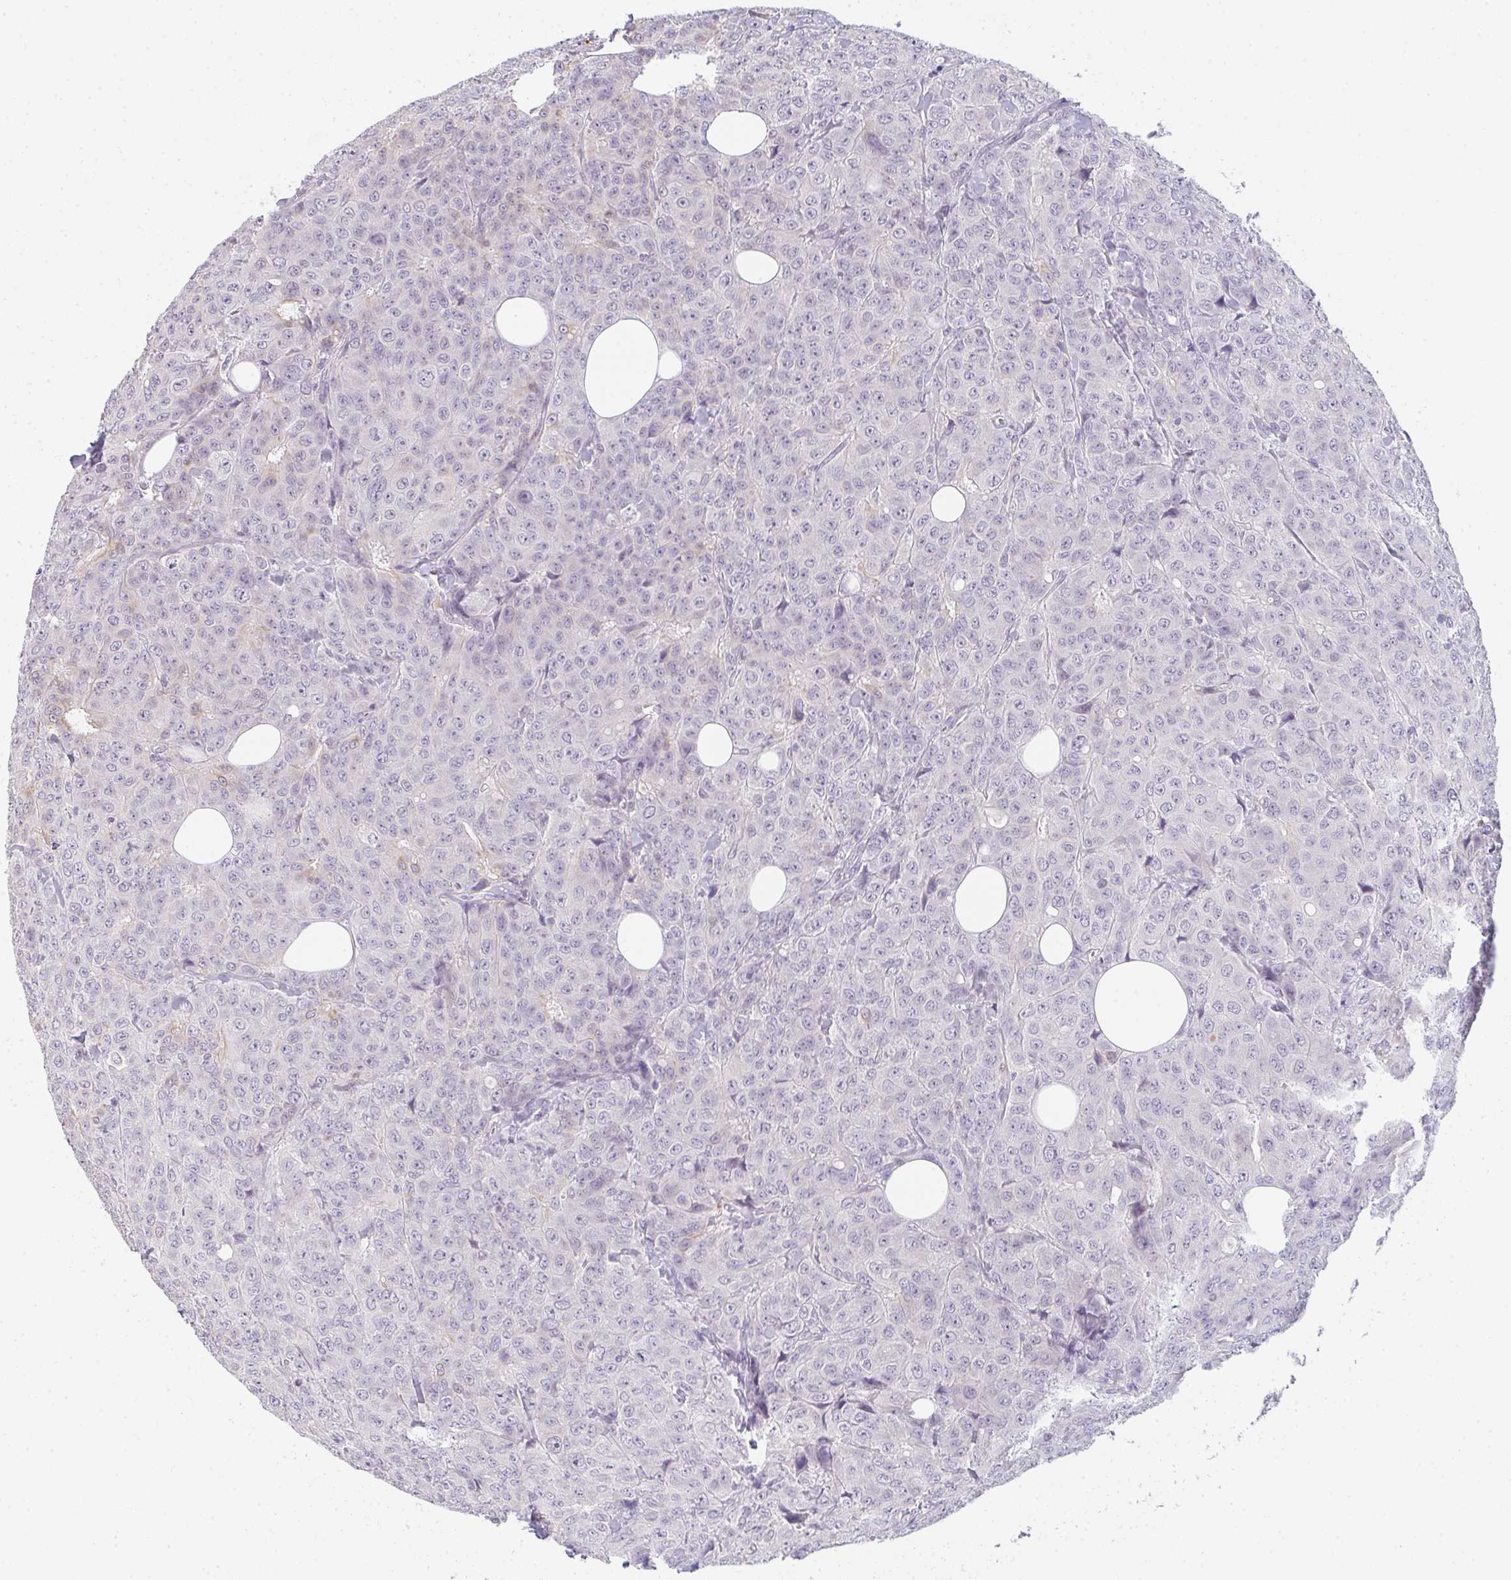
{"staining": {"intensity": "negative", "quantity": "none", "location": "none"}, "tissue": "breast cancer", "cell_type": "Tumor cells", "image_type": "cancer", "snomed": [{"axis": "morphology", "description": "Duct carcinoma"}, {"axis": "topography", "description": "Breast"}], "caption": "IHC of breast cancer (intraductal carcinoma) displays no expression in tumor cells.", "gene": "C1QTNF8", "patient": {"sex": "female", "age": 43}}